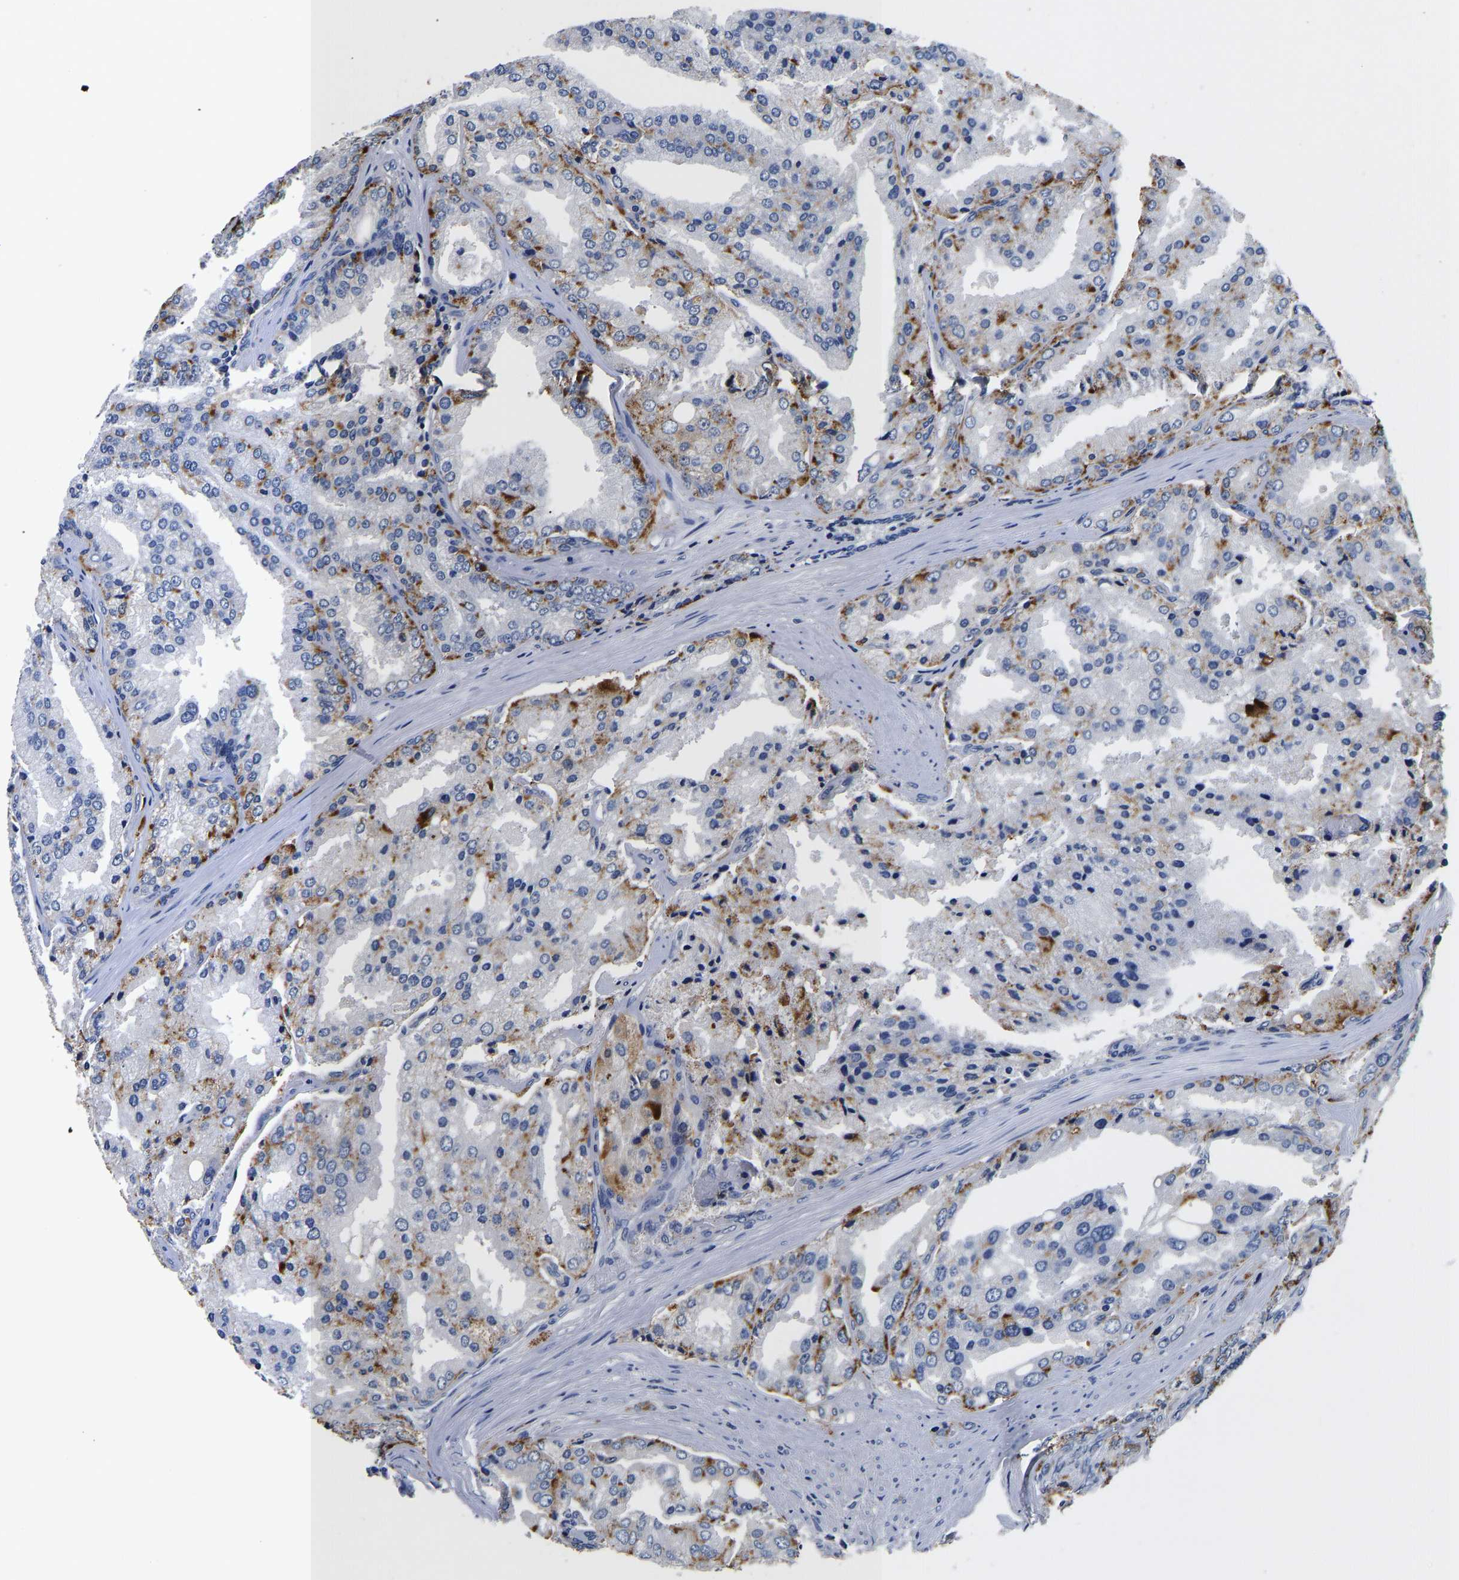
{"staining": {"intensity": "strong", "quantity": "25%-75%", "location": "cytoplasmic/membranous"}, "tissue": "prostate cancer", "cell_type": "Tumor cells", "image_type": "cancer", "snomed": [{"axis": "morphology", "description": "Adenocarcinoma, High grade"}, {"axis": "topography", "description": "Prostate"}], "caption": "Immunohistochemistry (IHC) (DAB (3,3'-diaminobenzidine)) staining of prostate high-grade adenocarcinoma displays strong cytoplasmic/membranous protein positivity in about 25%-75% of tumor cells.", "gene": "GRN", "patient": {"sex": "male", "age": 50}}